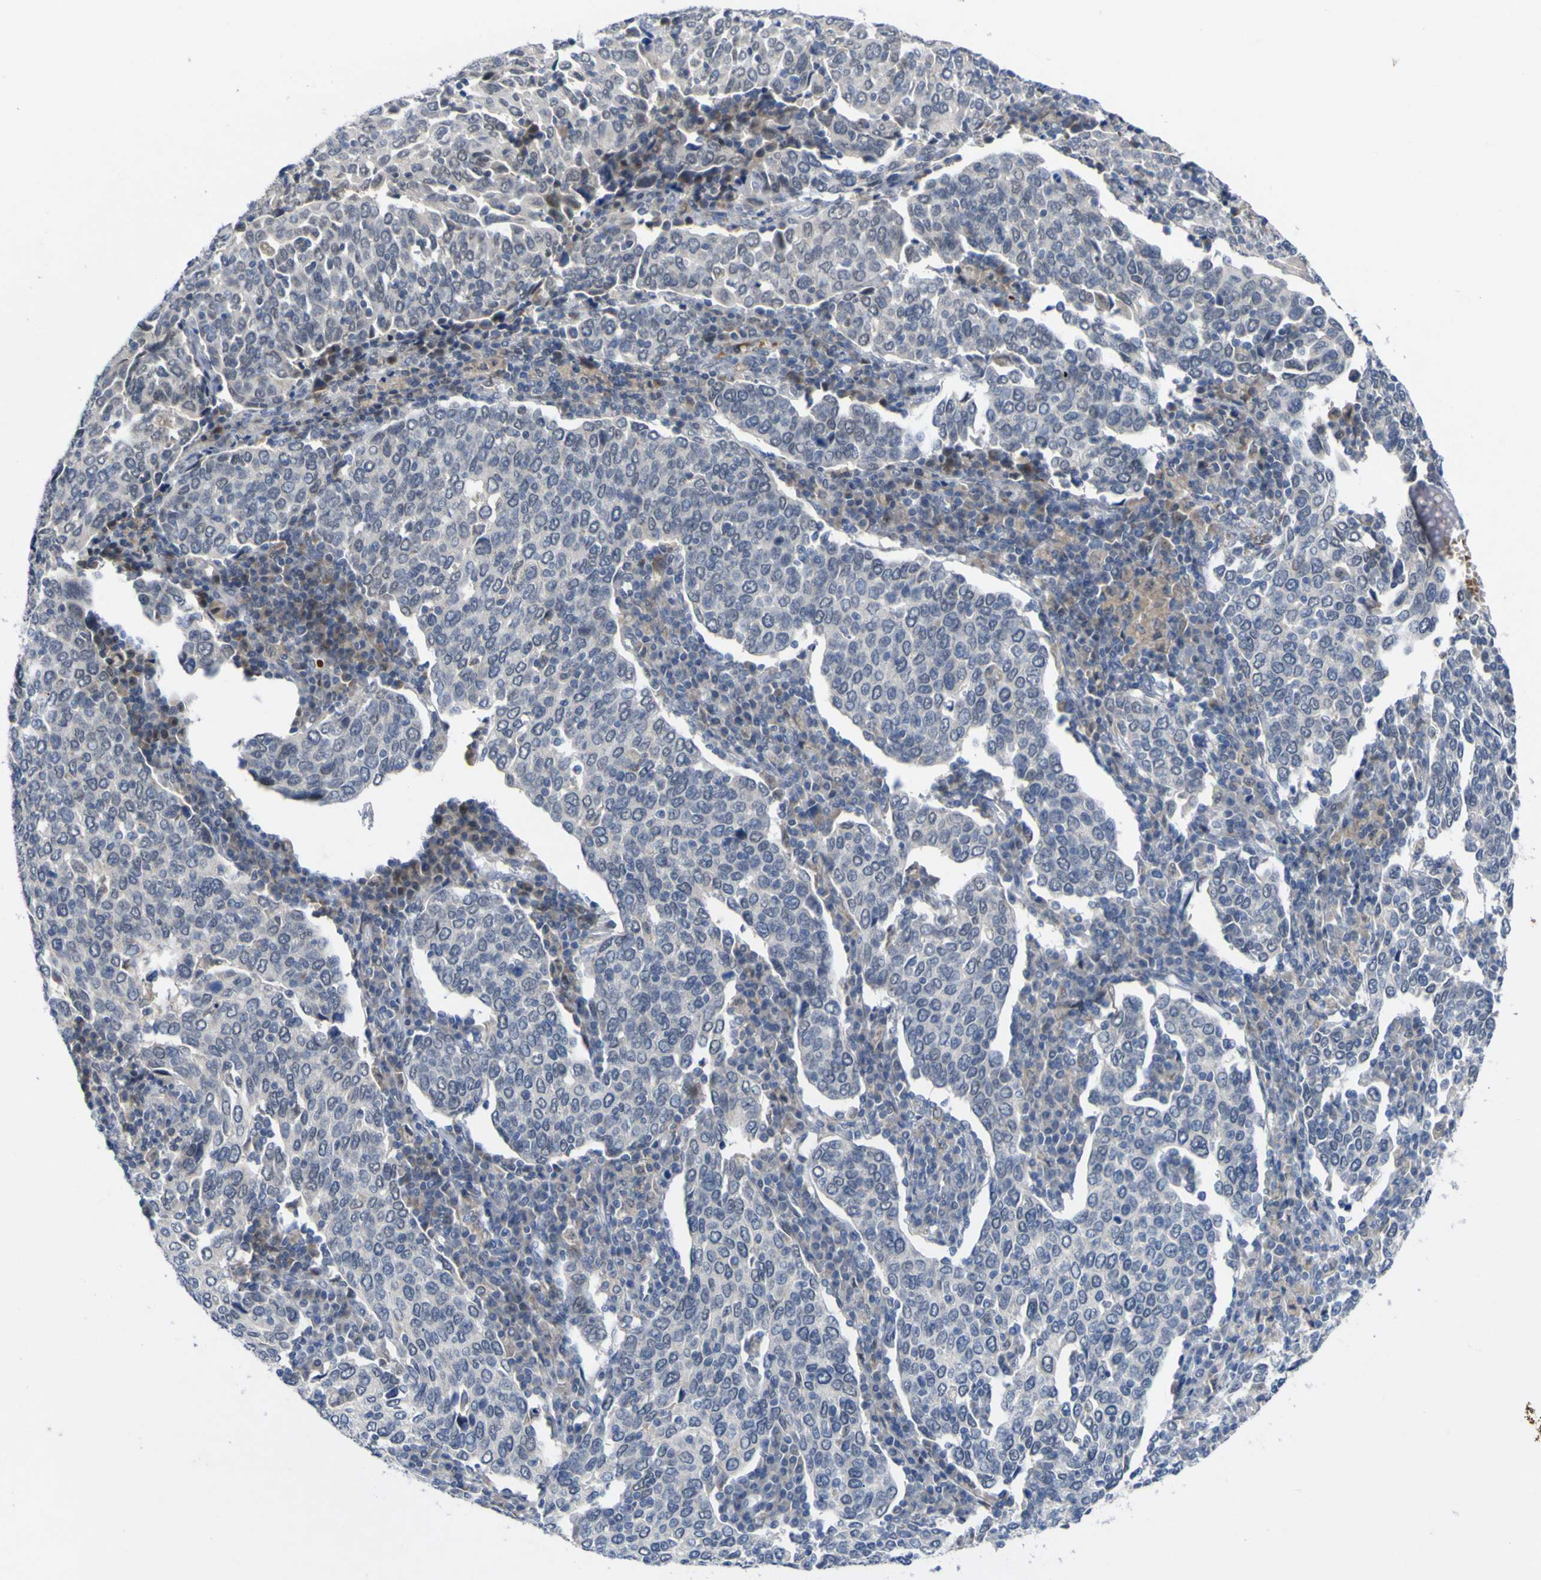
{"staining": {"intensity": "negative", "quantity": "none", "location": "none"}, "tissue": "cervical cancer", "cell_type": "Tumor cells", "image_type": "cancer", "snomed": [{"axis": "morphology", "description": "Squamous cell carcinoma, NOS"}, {"axis": "topography", "description": "Cervix"}], "caption": "The histopathology image exhibits no staining of tumor cells in cervical squamous cell carcinoma.", "gene": "NAV1", "patient": {"sex": "female", "age": 40}}